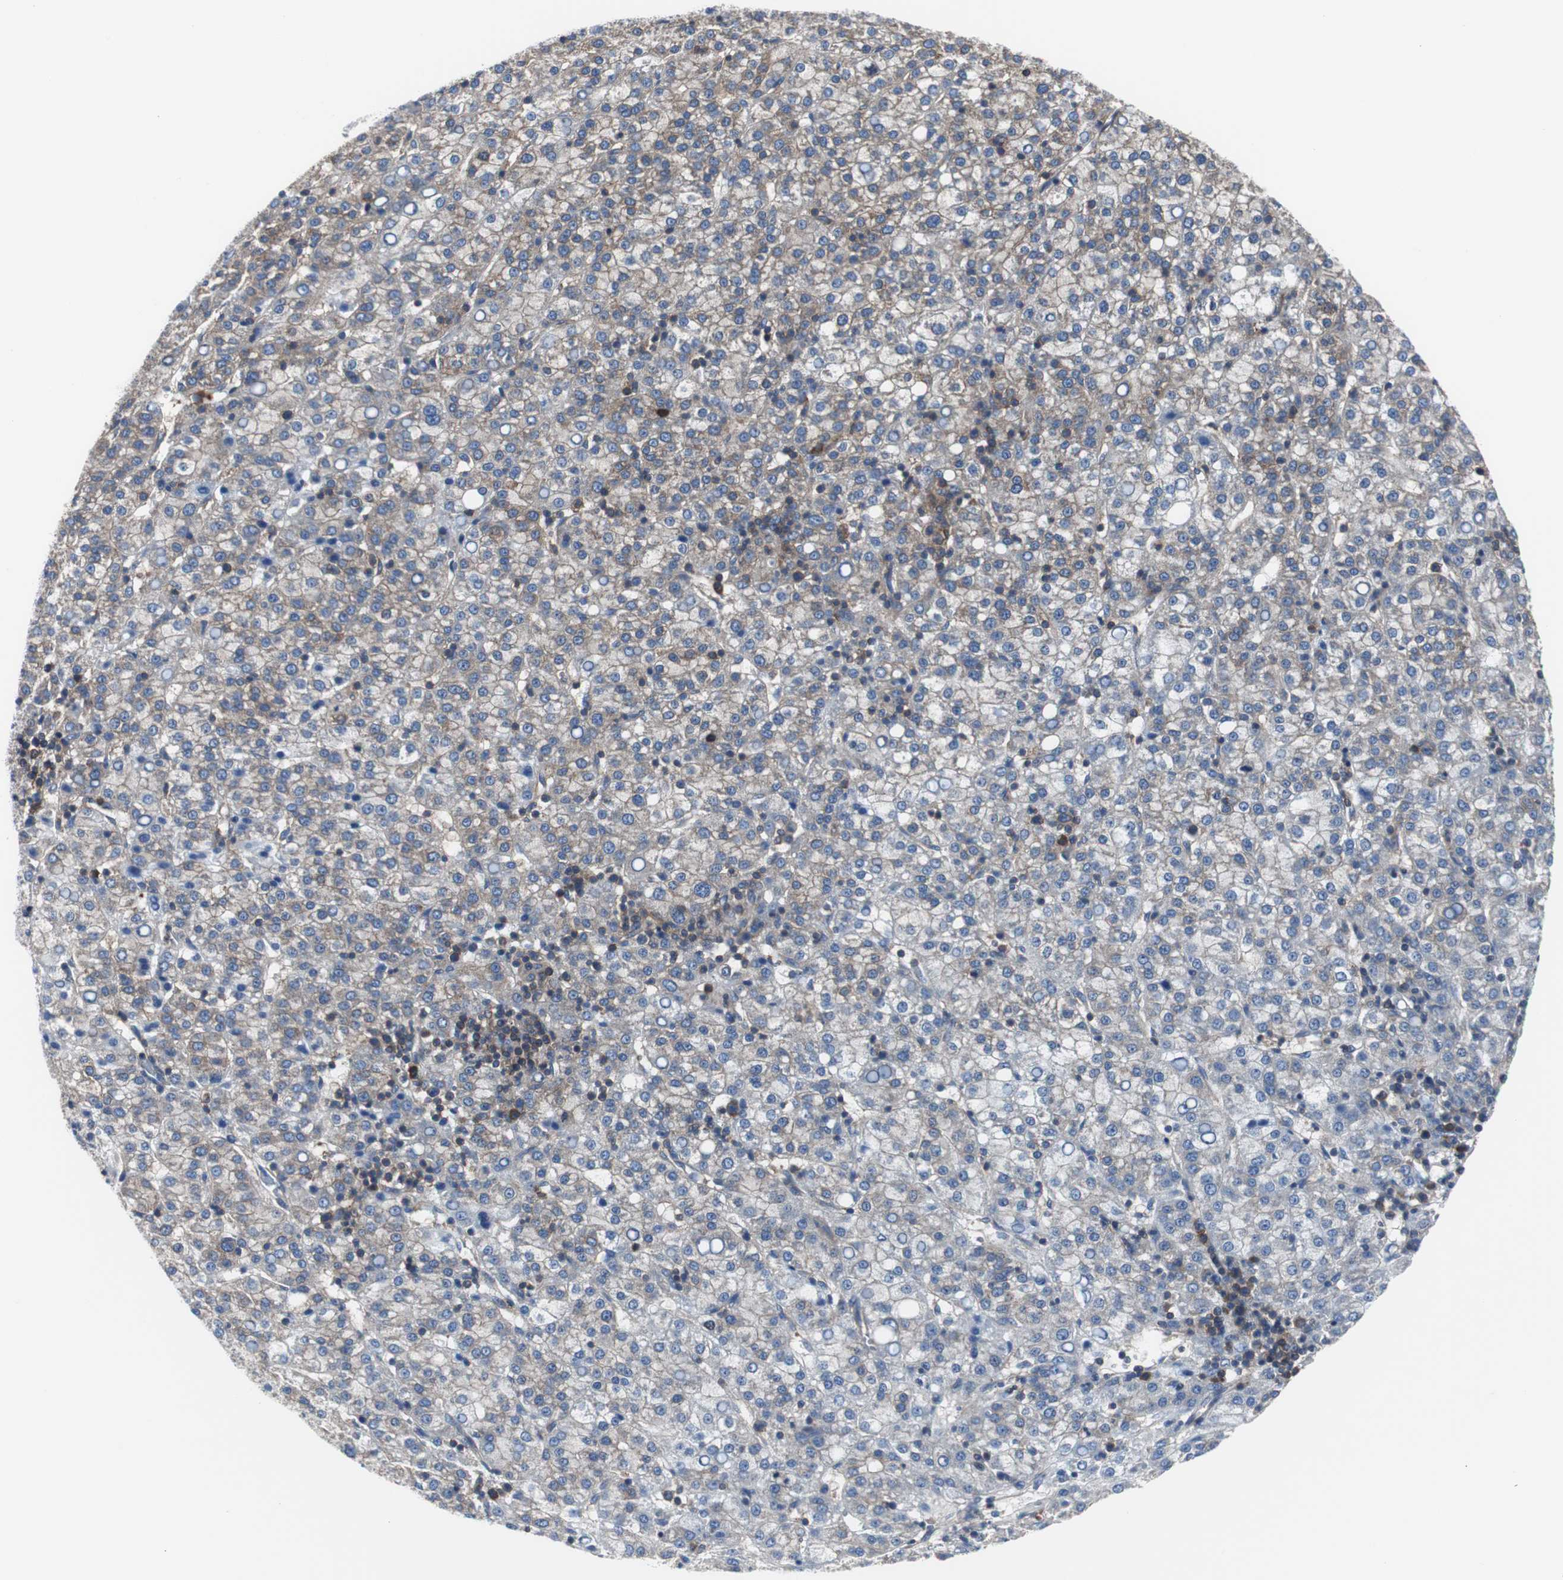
{"staining": {"intensity": "weak", "quantity": "25%-75%", "location": "cytoplasmic/membranous"}, "tissue": "liver cancer", "cell_type": "Tumor cells", "image_type": "cancer", "snomed": [{"axis": "morphology", "description": "Carcinoma, Hepatocellular, NOS"}, {"axis": "topography", "description": "Liver"}], "caption": "Immunohistochemistry of human liver cancer (hepatocellular carcinoma) demonstrates low levels of weak cytoplasmic/membranous positivity in about 25%-75% of tumor cells.", "gene": "BRAF", "patient": {"sex": "female", "age": 58}}